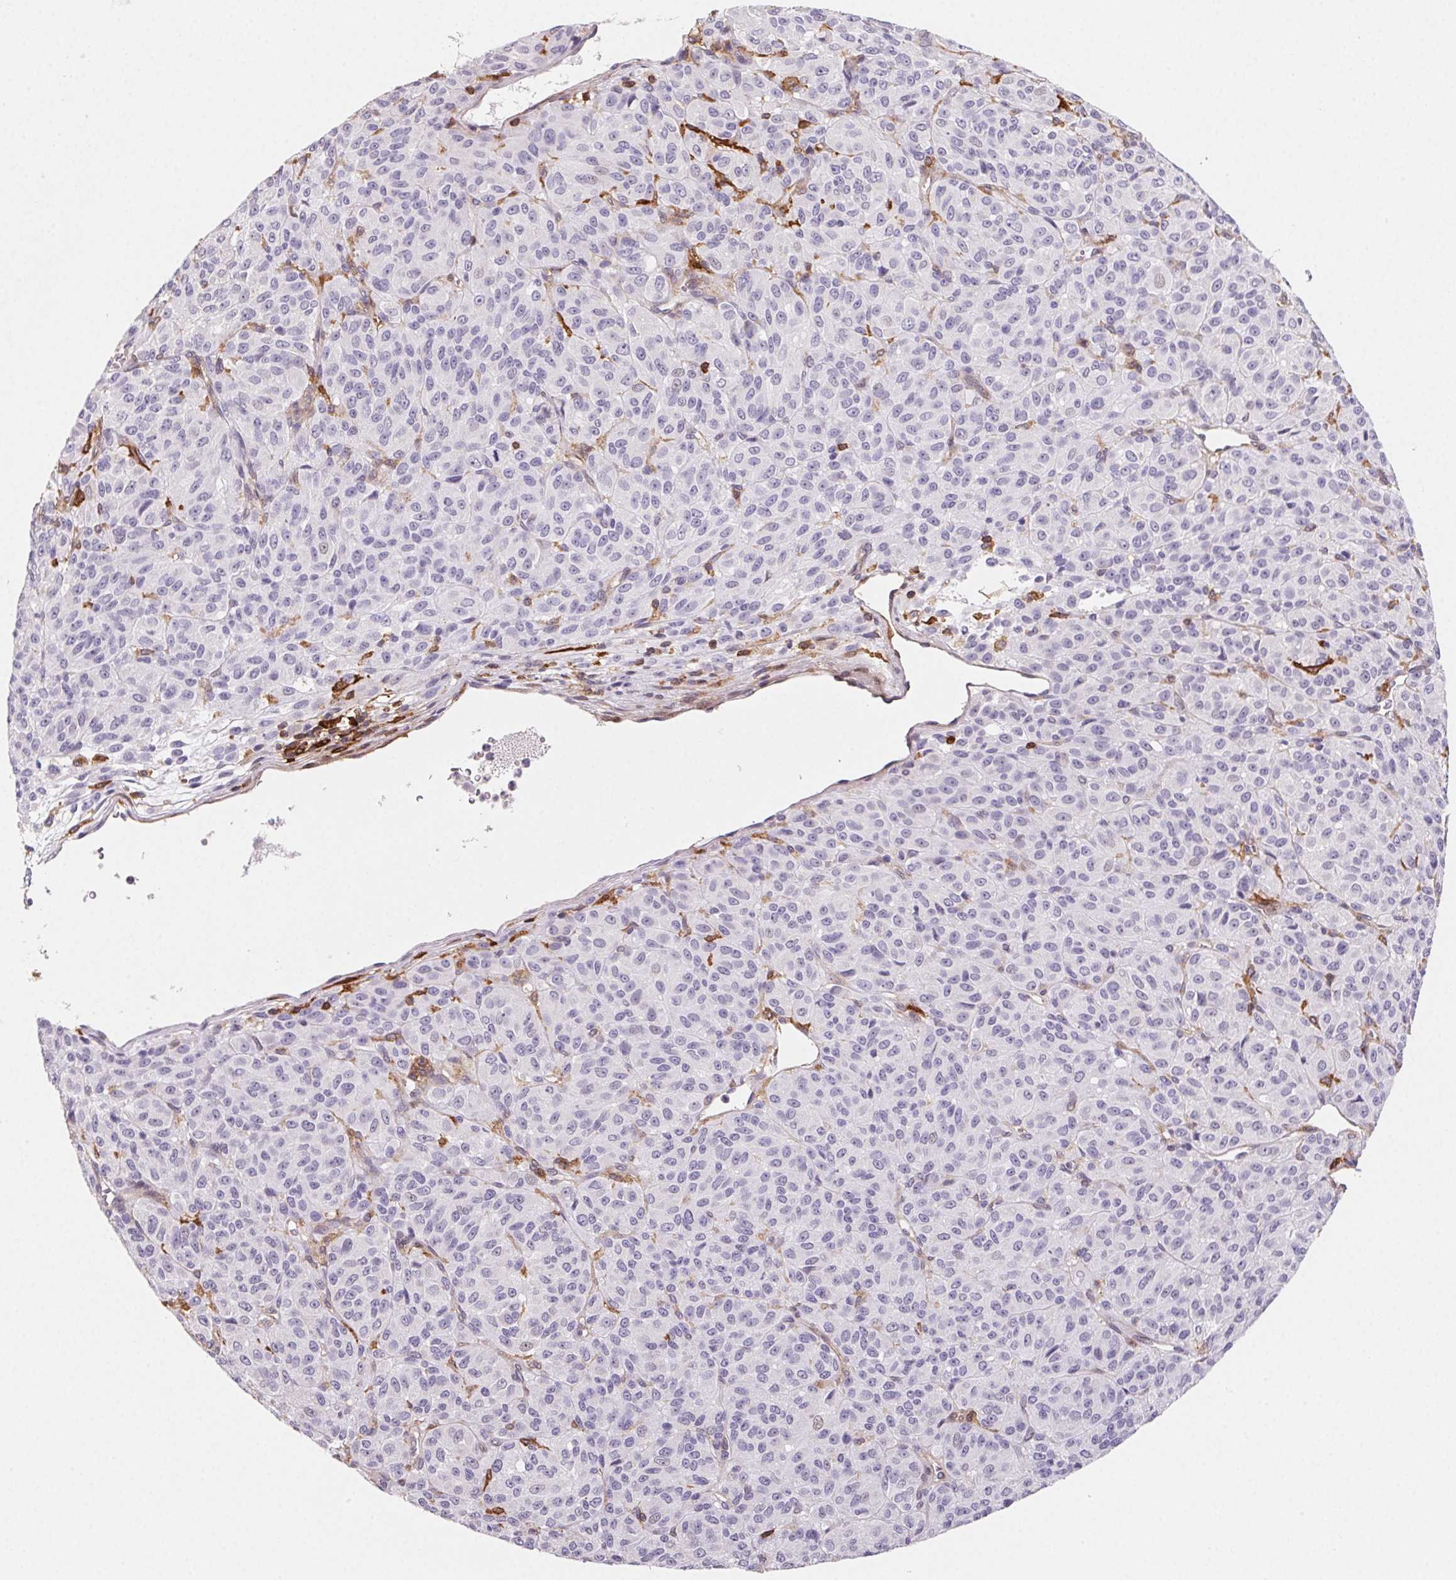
{"staining": {"intensity": "negative", "quantity": "none", "location": "none"}, "tissue": "melanoma", "cell_type": "Tumor cells", "image_type": "cancer", "snomed": [{"axis": "morphology", "description": "Malignant melanoma, Metastatic site"}, {"axis": "topography", "description": "Brain"}], "caption": "Image shows no significant protein positivity in tumor cells of melanoma.", "gene": "GBP1", "patient": {"sex": "female", "age": 56}}